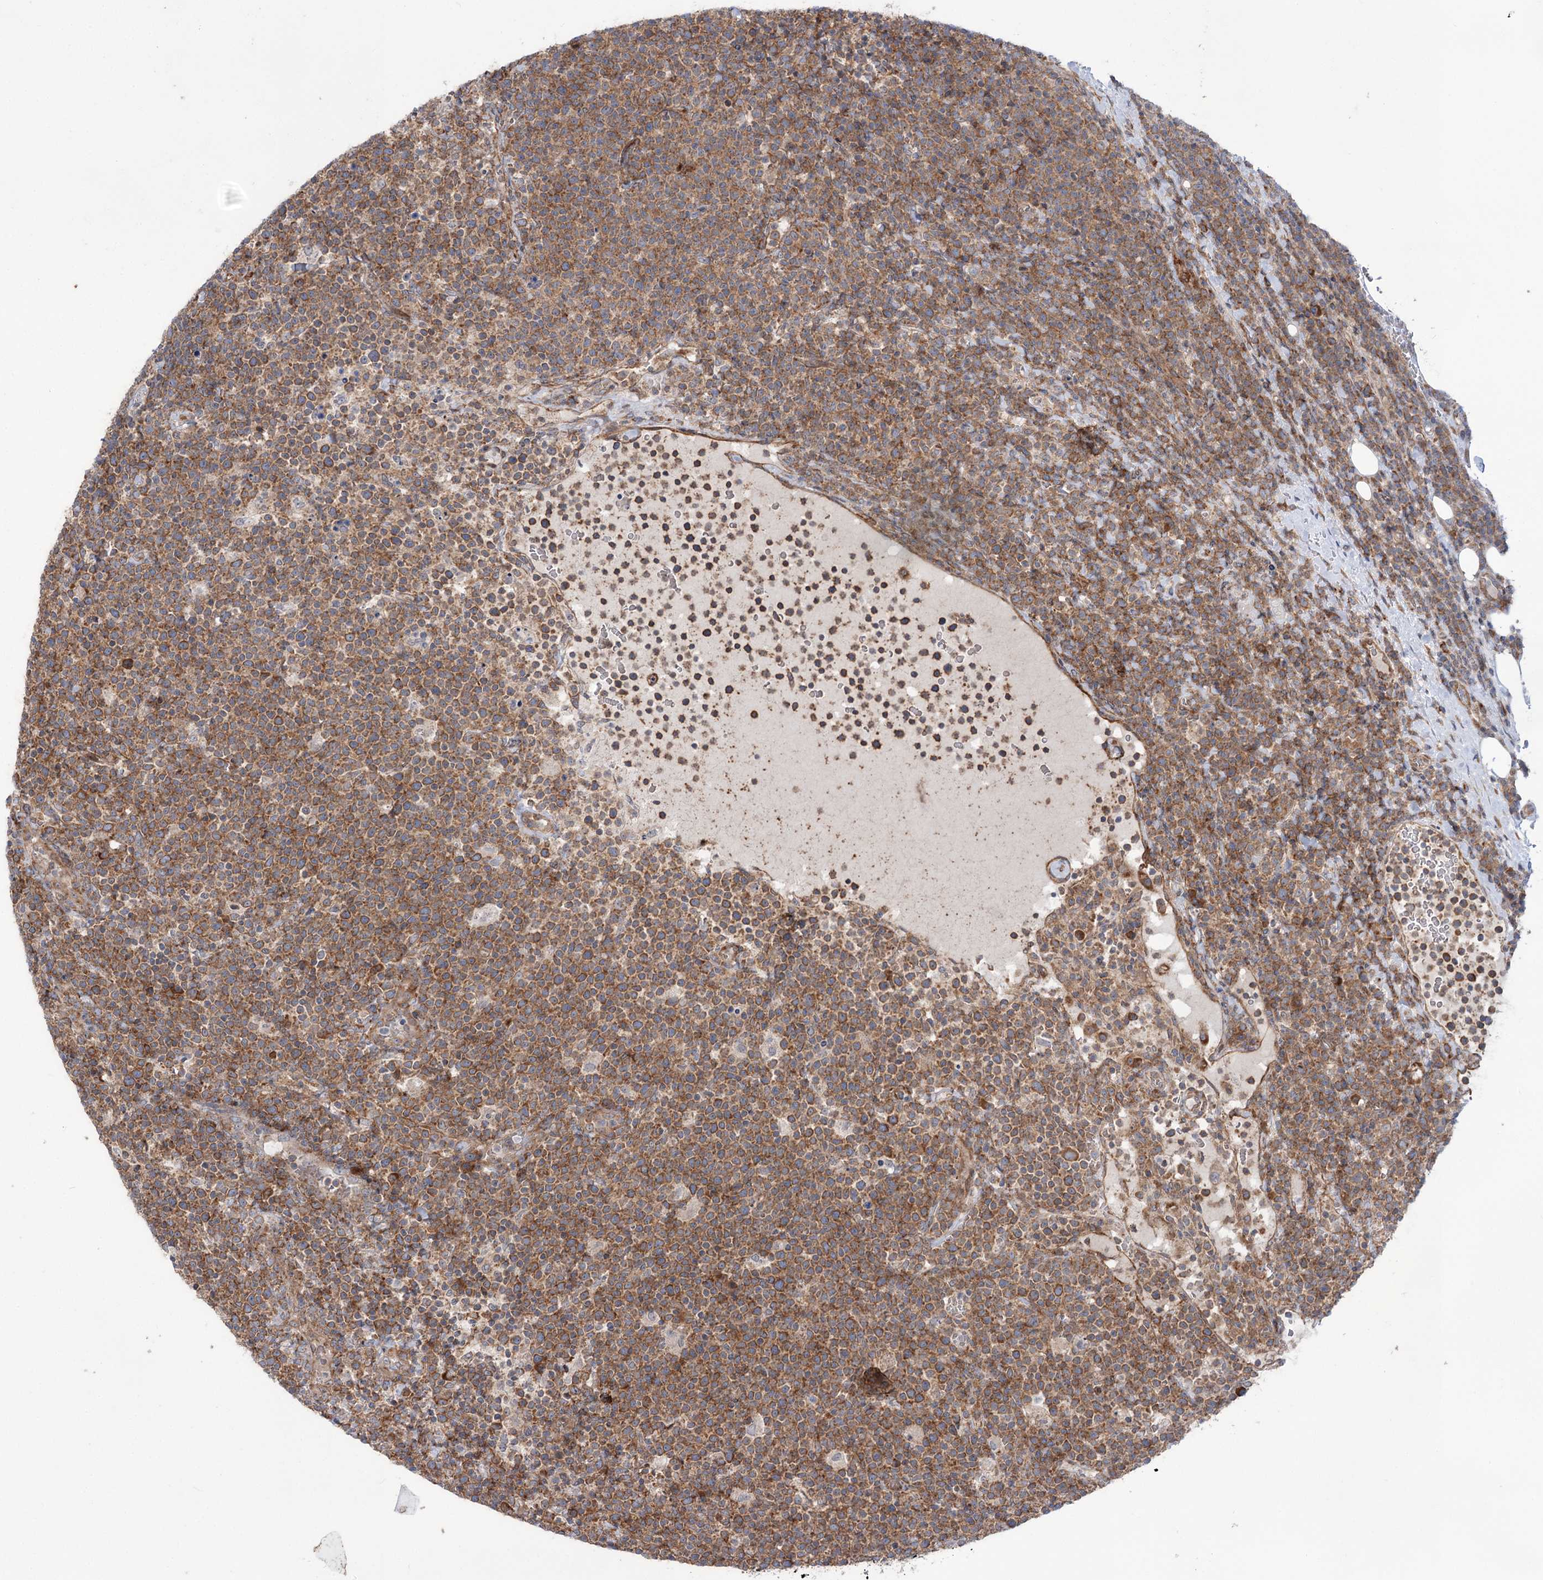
{"staining": {"intensity": "moderate", "quantity": ">75%", "location": "cytoplasmic/membranous"}, "tissue": "lymphoma", "cell_type": "Tumor cells", "image_type": "cancer", "snomed": [{"axis": "morphology", "description": "Malignant lymphoma, non-Hodgkin's type, High grade"}, {"axis": "topography", "description": "Lymph node"}], "caption": "Human malignant lymphoma, non-Hodgkin's type (high-grade) stained for a protein (brown) demonstrates moderate cytoplasmic/membranous positive positivity in about >75% of tumor cells.", "gene": "VWA2", "patient": {"sex": "male", "age": 61}}